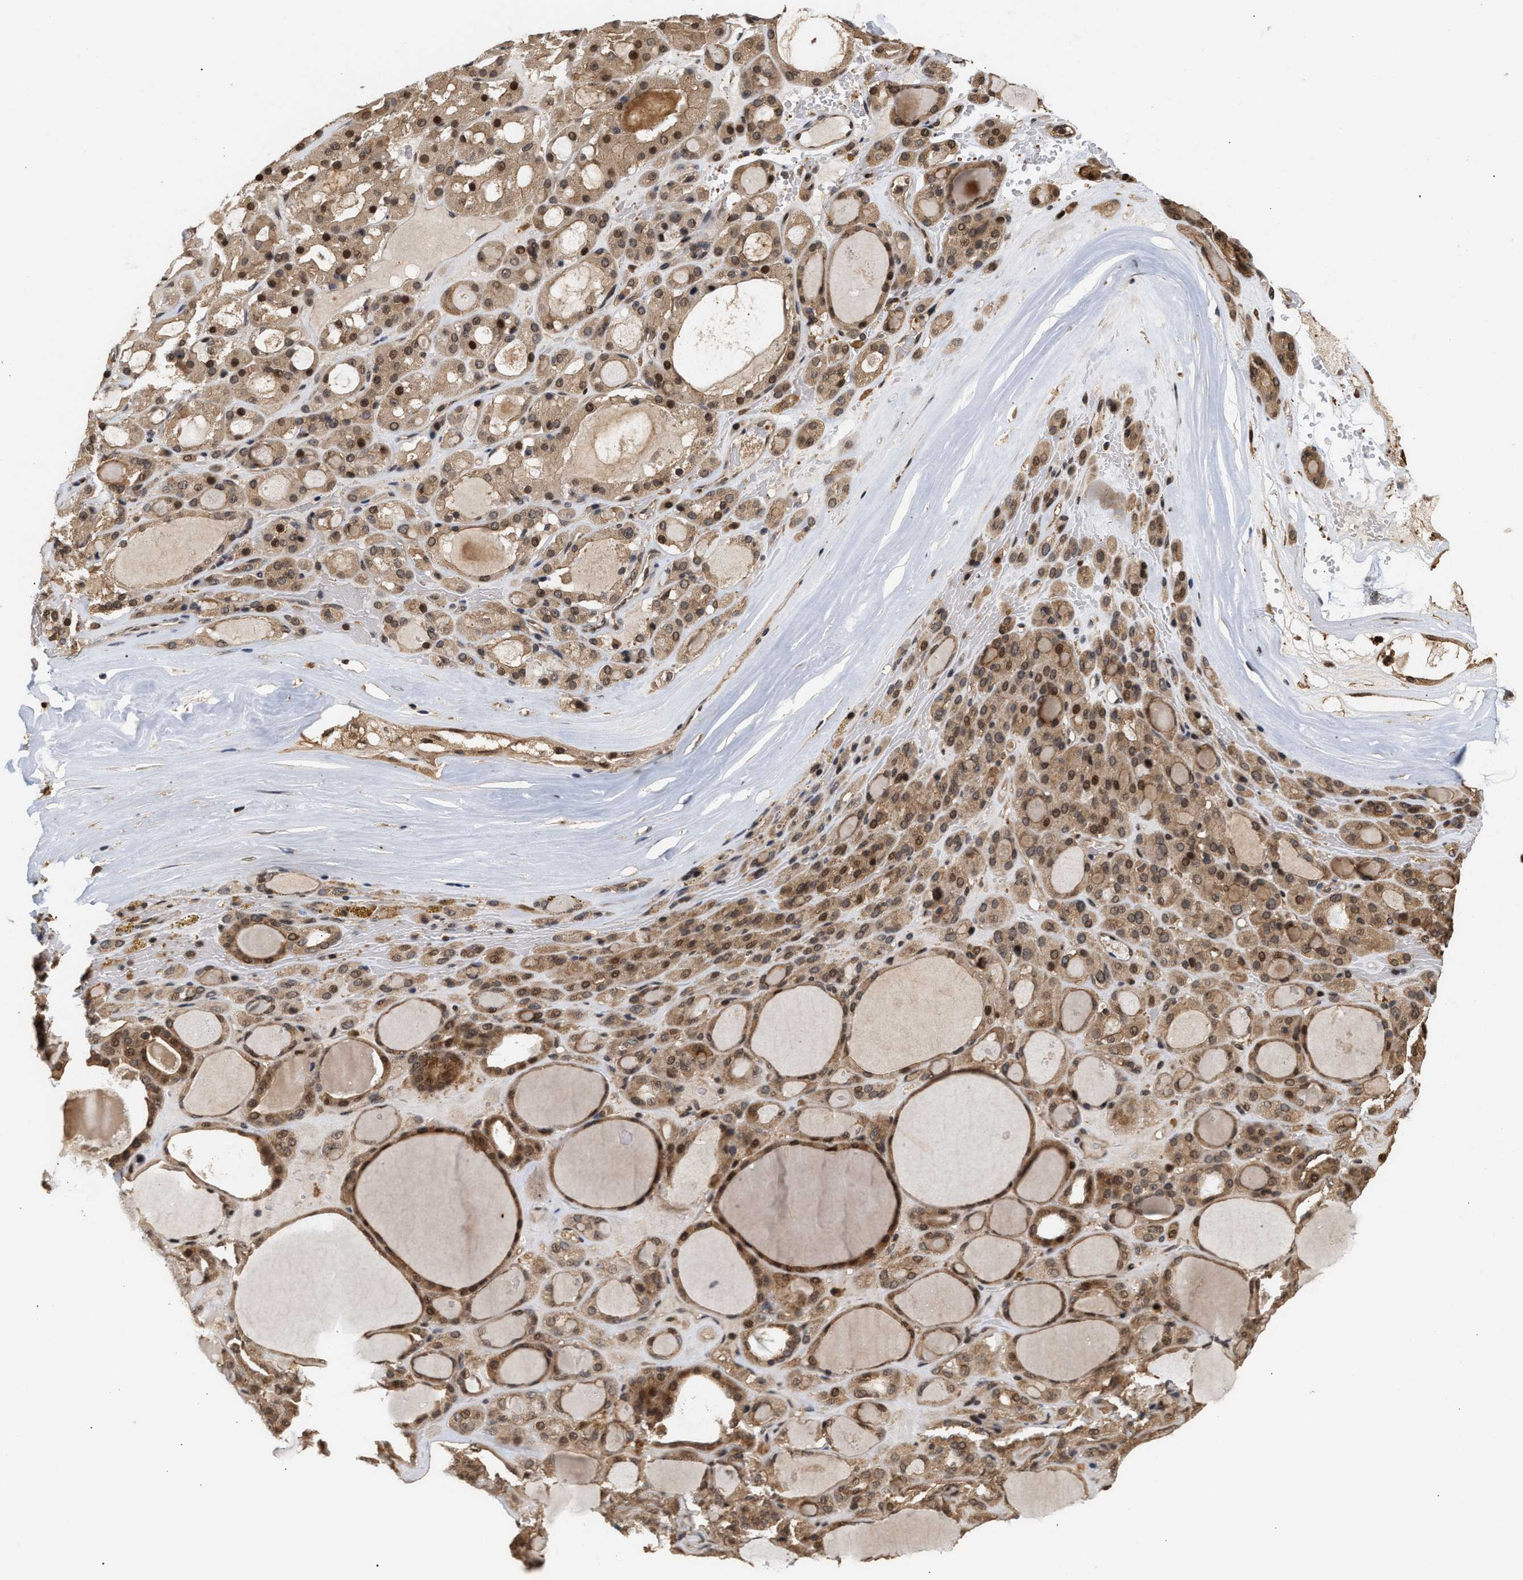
{"staining": {"intensity": "moderate", "quantity": ">75%", "location": "cytoplasmic/membranous,nuclear"}, "tissue": "thyroid gland", "cell_type": "Glandular cells", "image_type": "normal", "snomed": [{"axis": "morphology", "description": "Normal tissue, NOS"}, {"axis": "morphology", "description": "Carcinoma, NOS"}, {"axis": "topography", "description": "Thyroid gland"}], "caption": "A photomicrograph of thyroid gland stained for a protein displays moderate cytoplasmic/membranous,nuclear brown staining in glandular cells.", "gene": "ABHD5", "patient": {"sex": "female", "age": 86}}